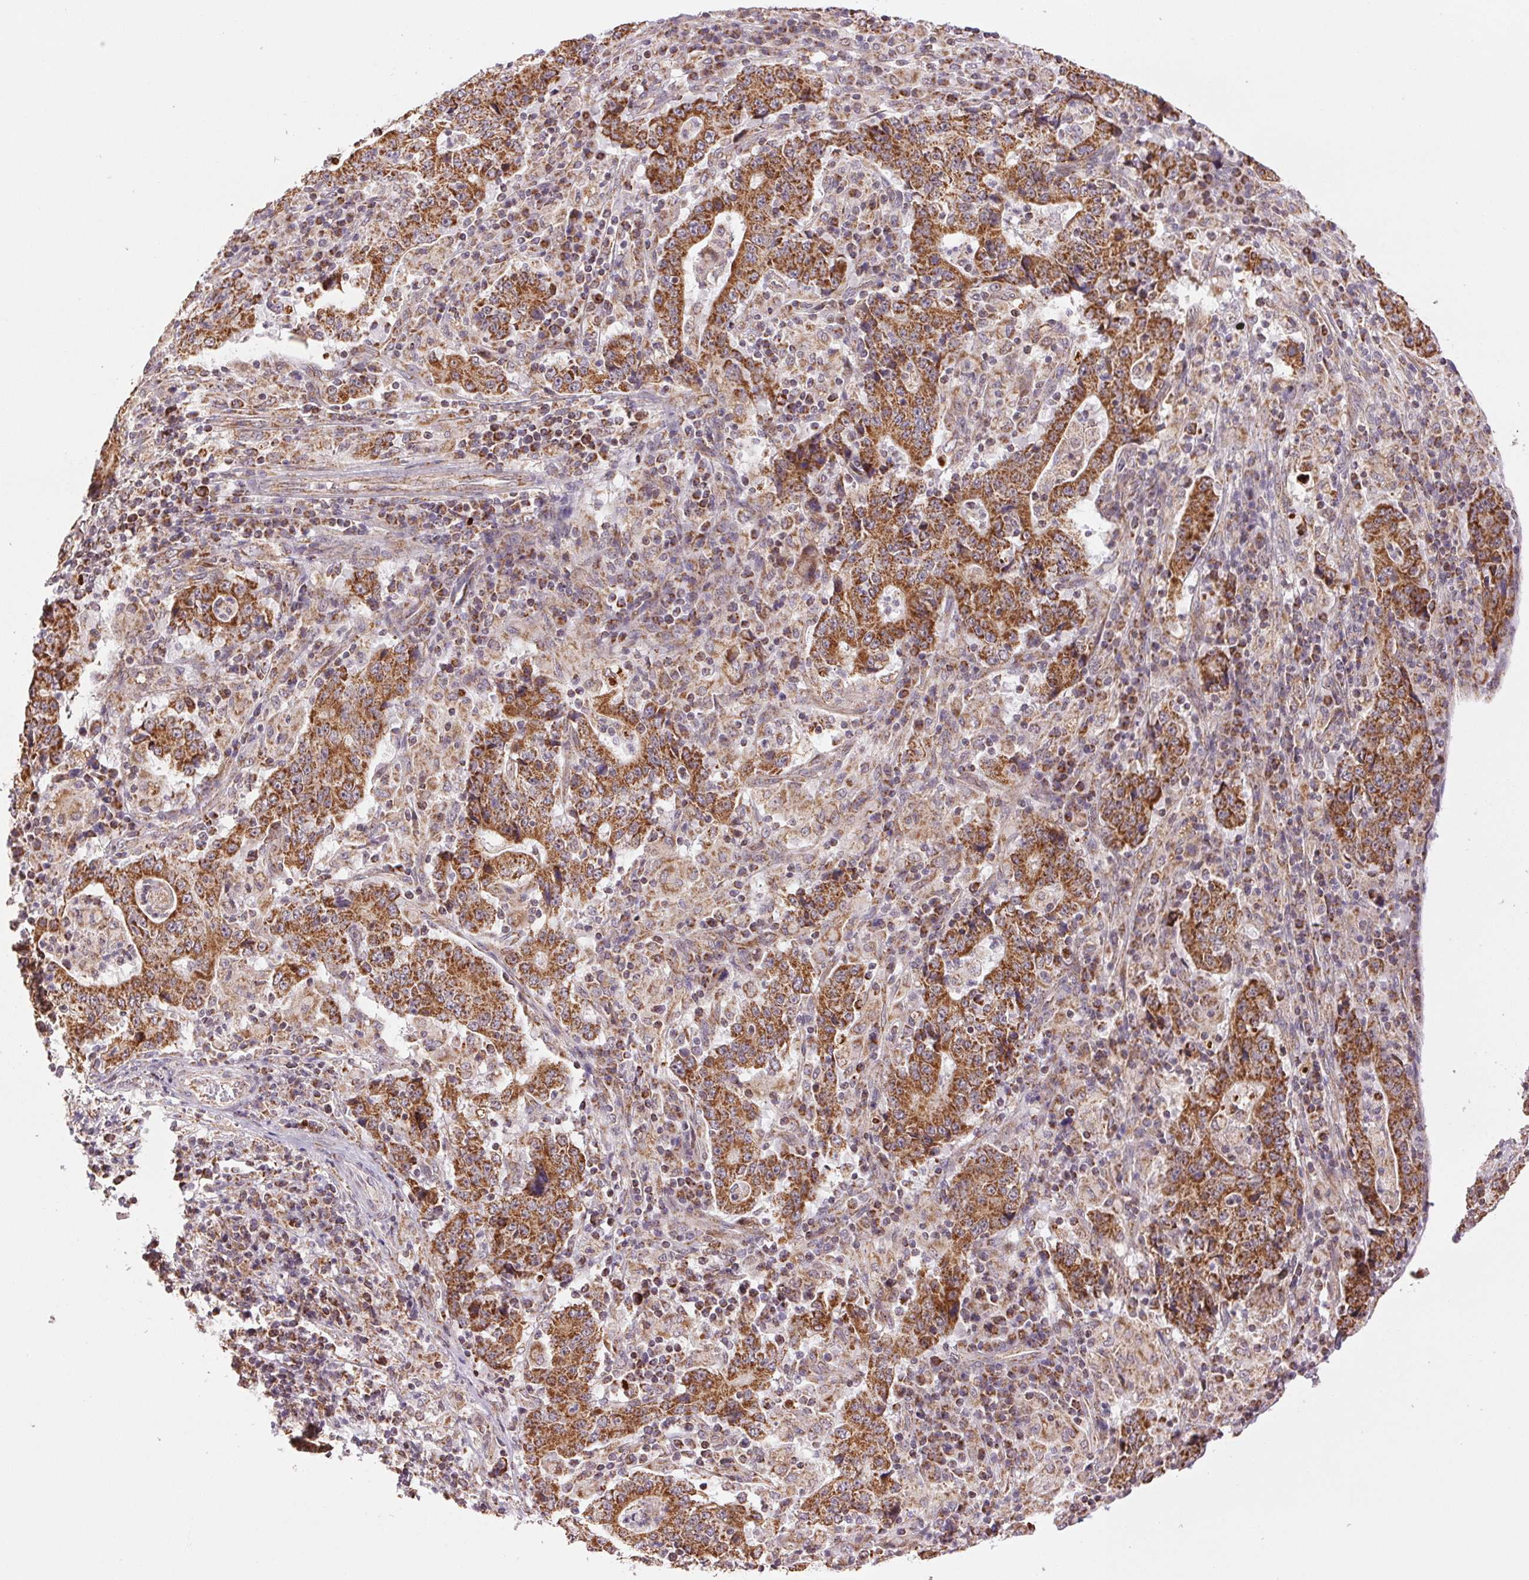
{"staining": {"intensity": "strong", "quantity": ">75%", "location": "cytoplasmic/membranous"}, "tissue": "stomach cancer", "cell_type": "Tumor cells", "image_type": "cancer", "snomed": [{"axis": "morphology", "description": "Normal tissue, NOS"}, {"axis": "morphology", "description": "Adenocarcinoma, NOS"}, {"axis": "topography", "description": "Stomach, upper"}, {"axis": "topography", "description": "Stomach"}], "caption": "IHC (DAB (3,3'-diaminobenzidine)) staining of human adenocarcinoma (stomach) reveals strong cytoplasmic/membranous protein positivity in approximately >75% of tumor cells.", "gene": "MATCAP1", "patient": {"sex": "male", "age": 59}}